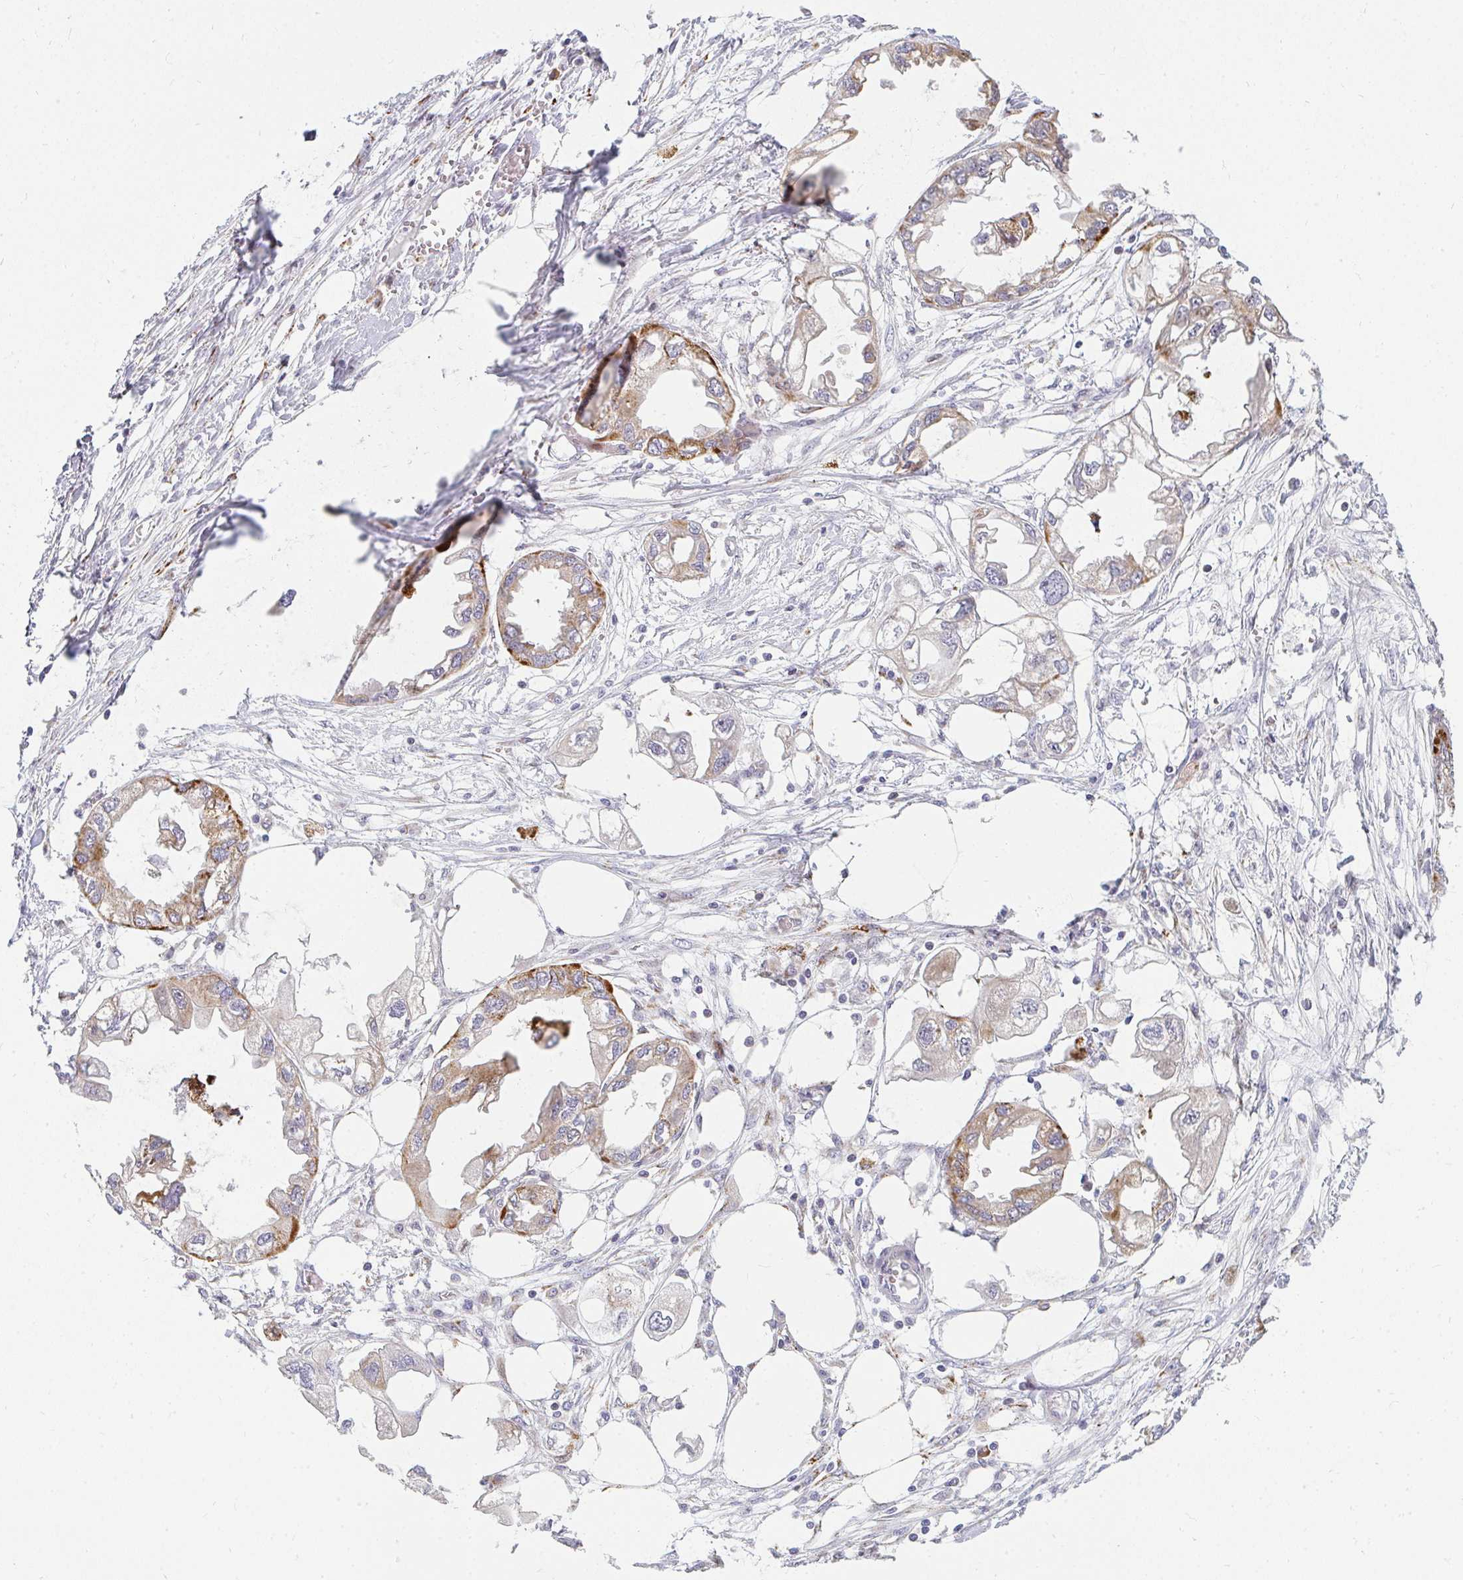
{"staining": {"intensity": "strong", "quantity": "<25%", "location": "cytoplasmic/membranous"}, "tissue": "endometrial cancer", "cell_type": "Tumor cells", "image_type": "cancer", "snomed": [{"axis": "morphology", "description": "Adenocarcinoma, NOS"}, {"axis": "morphology", "description": "Adenocarcinoma, metastatic, NOS"}, {"axis": "topography", "description": "Adipose tissue"}, {"axis": "topography", "description": "Endometrium"}], "caption": "A histopathology image showing strong cytoplasmic/membranous staining in approximately <25% of tumor cells in endometrial adenocarcinoma, as visualized by brown immunohistochemical staining.", "gene": "PLA2G5", "patient": {"sex": "female", "age": 67}}